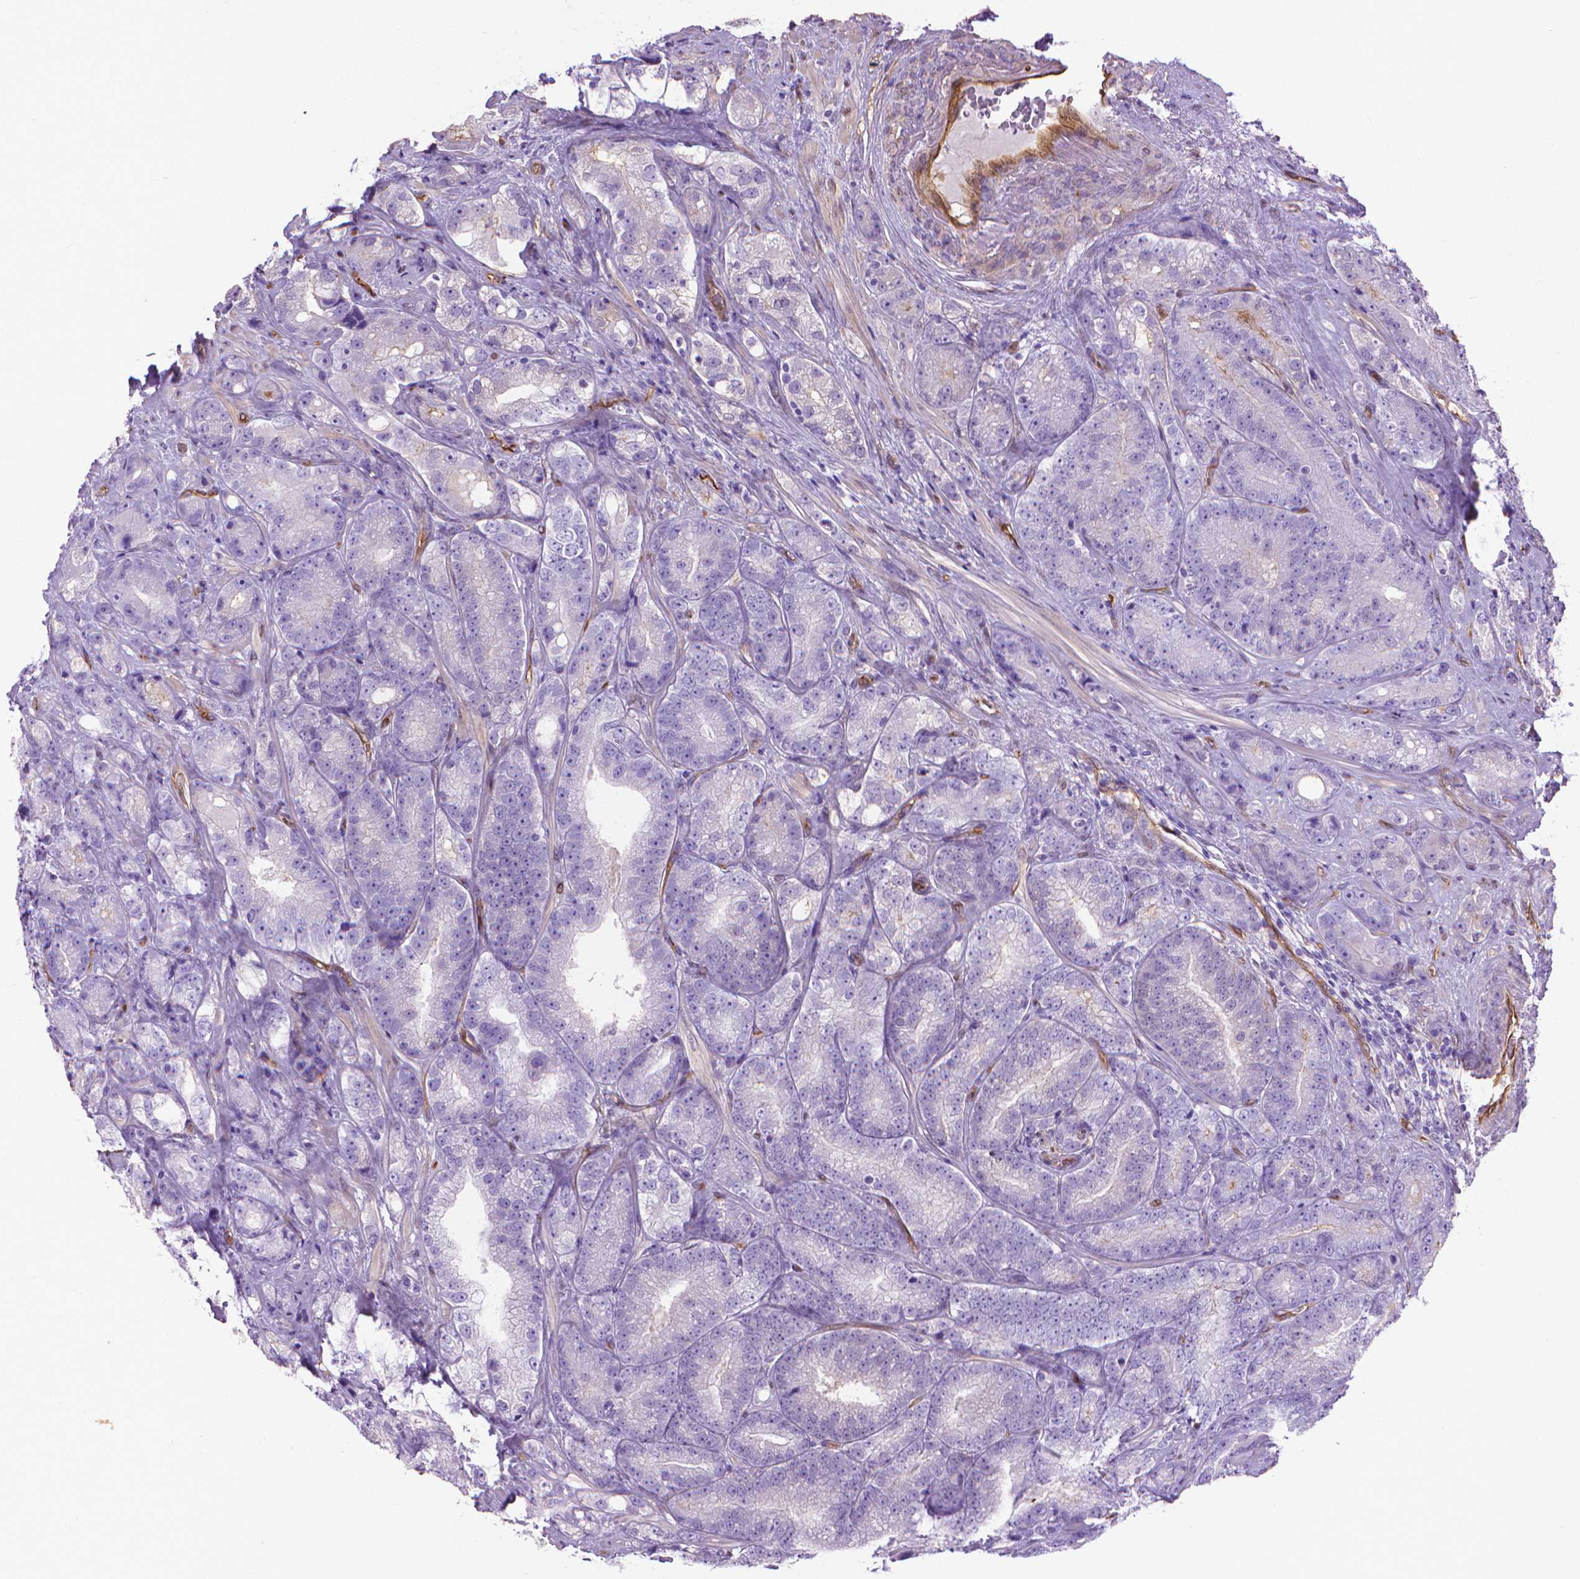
{"staining": {"intensity": "negative", "quantity": "none", "location": "none"}, "tissue": "prostate cancer", "cell_type": "Tumor cells", "image_type": "cancer", "snomed": [{"axis": "morphology", "description": "Adenocarcinoma, NOS"}, {"axis": "topography", "description": "Prostate"}], "caption": "Immunohistochemistry of prostate cancer shows no expression in tumor cells. (DAB immunohistochemistry, high magnification).", "gene": "CLIC4", "patient": {"sex": "male", "age": 63}}